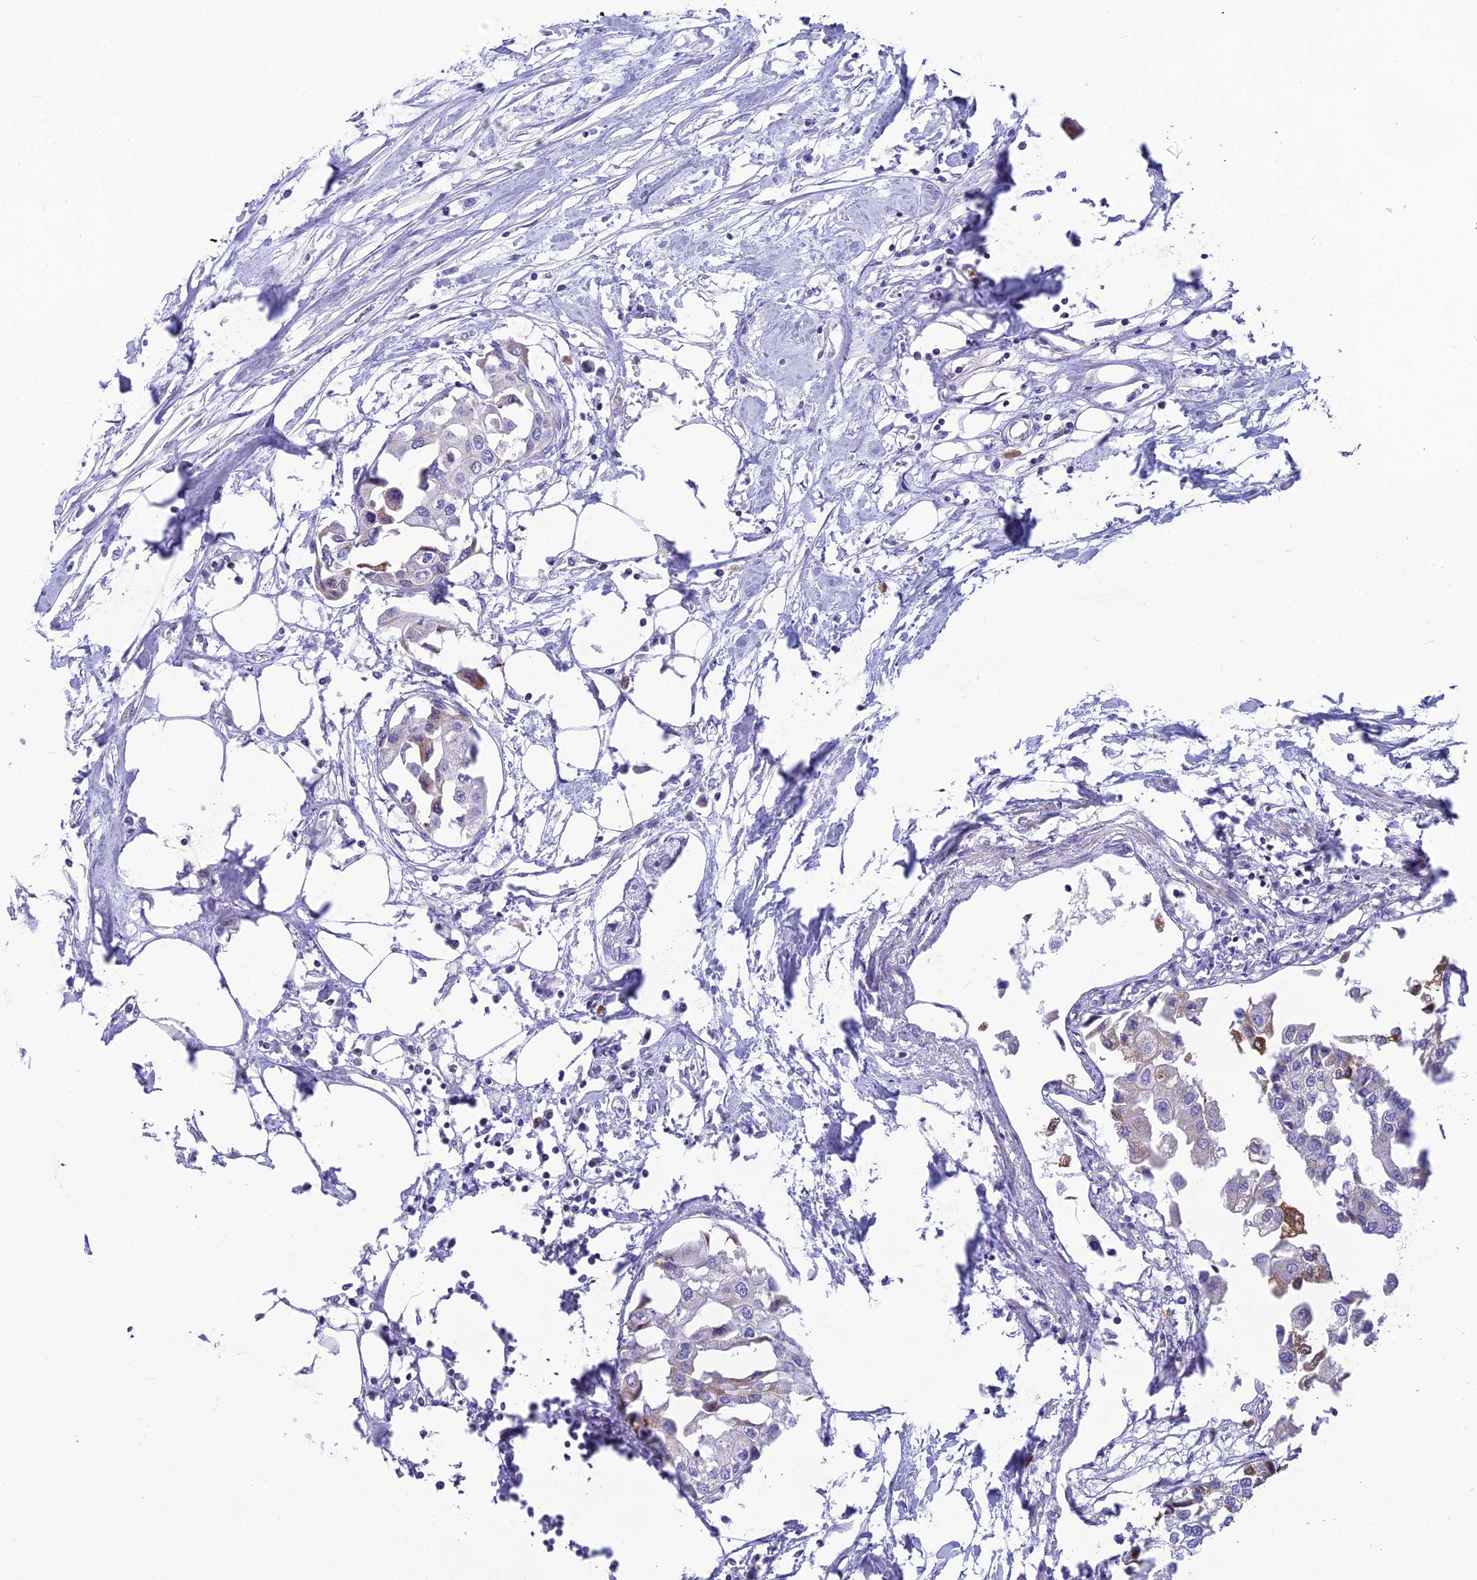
{"staining": {"intensity": "moderate", "quantity": "<25%", "location": "cytoplasmic/membranous"}, "tissue": "urothelial cancer", "cell_type": "Tumor cells", "image_type": "cancer", "snomed": [{"axis": "morphology", "description": "Urothelial carcinoma, High grade"}, {"axis": "topography", "description": "Urinary bladder"}], "caption": "This histopathology image shows IHC staining of human urothelial carcinoma (high-grade), with low moderate cytoplasmic/membranous positivity in about <25% of tumor cells.", "gene": "POMGNT1", "patient": {"sex": "male", "age": 64}}